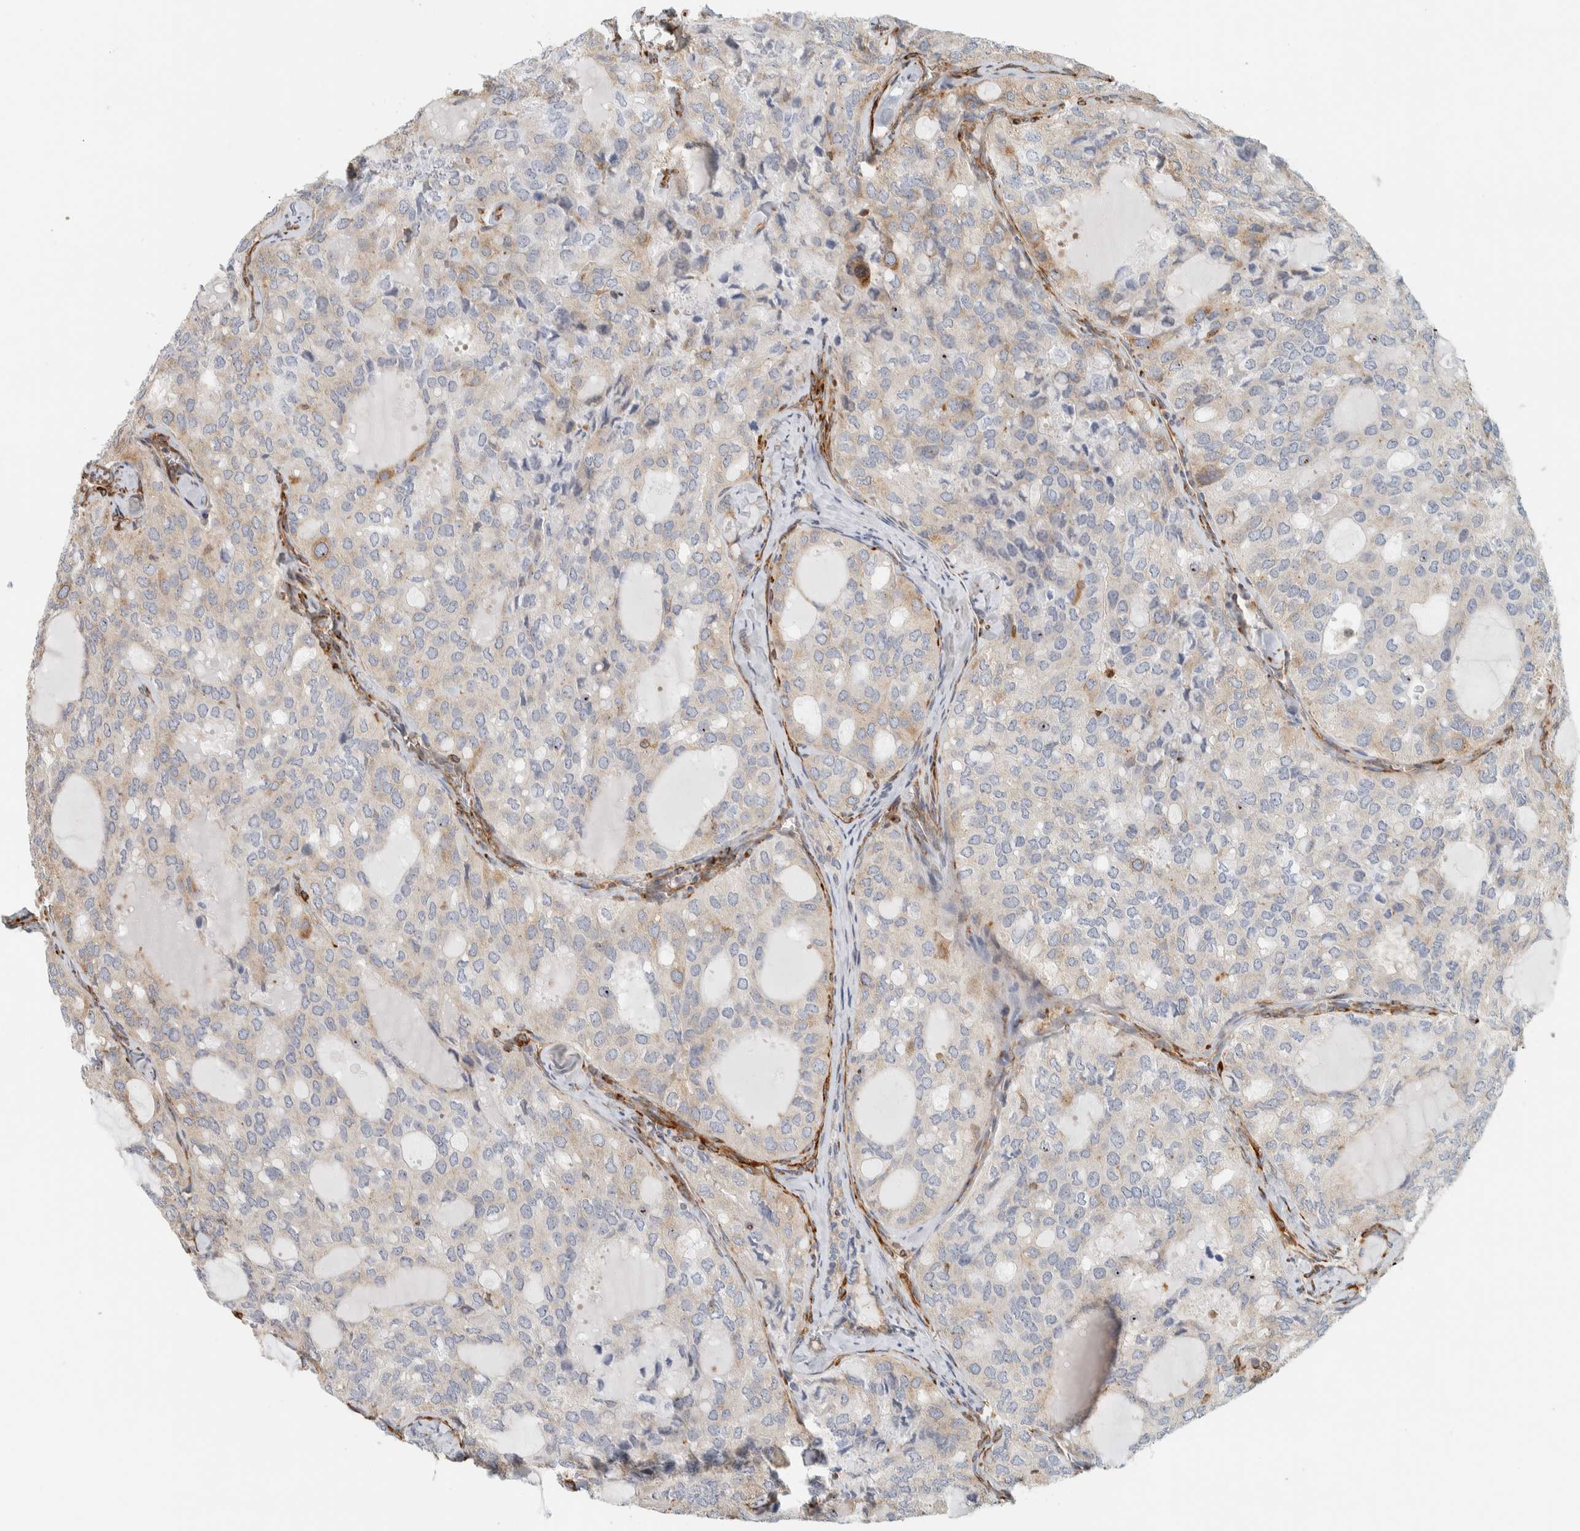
{"staining": {"intensity": "moderate", "quantity": "<25%", "location": "cytoplasmic/membranous"}, "tissue": "thyroid cancer", "cell_type": "Tumor cells", "image_type": "cancer", "snomed": [{"axis": "morphology", "description": "Follicular adenoma carcinoma, NOS"}, {"axis": "topography", "description": "Thyroid gland"}], "caption": "Human follicular adenoma carcinoma (thyroid) stained for a protein (brown) shows moderate cytoplasmic/membranous positive positivity in approximately <25% of tumor cells.", "gene": "LLGL2", "patient": {"sex": "male", "age": 75}}